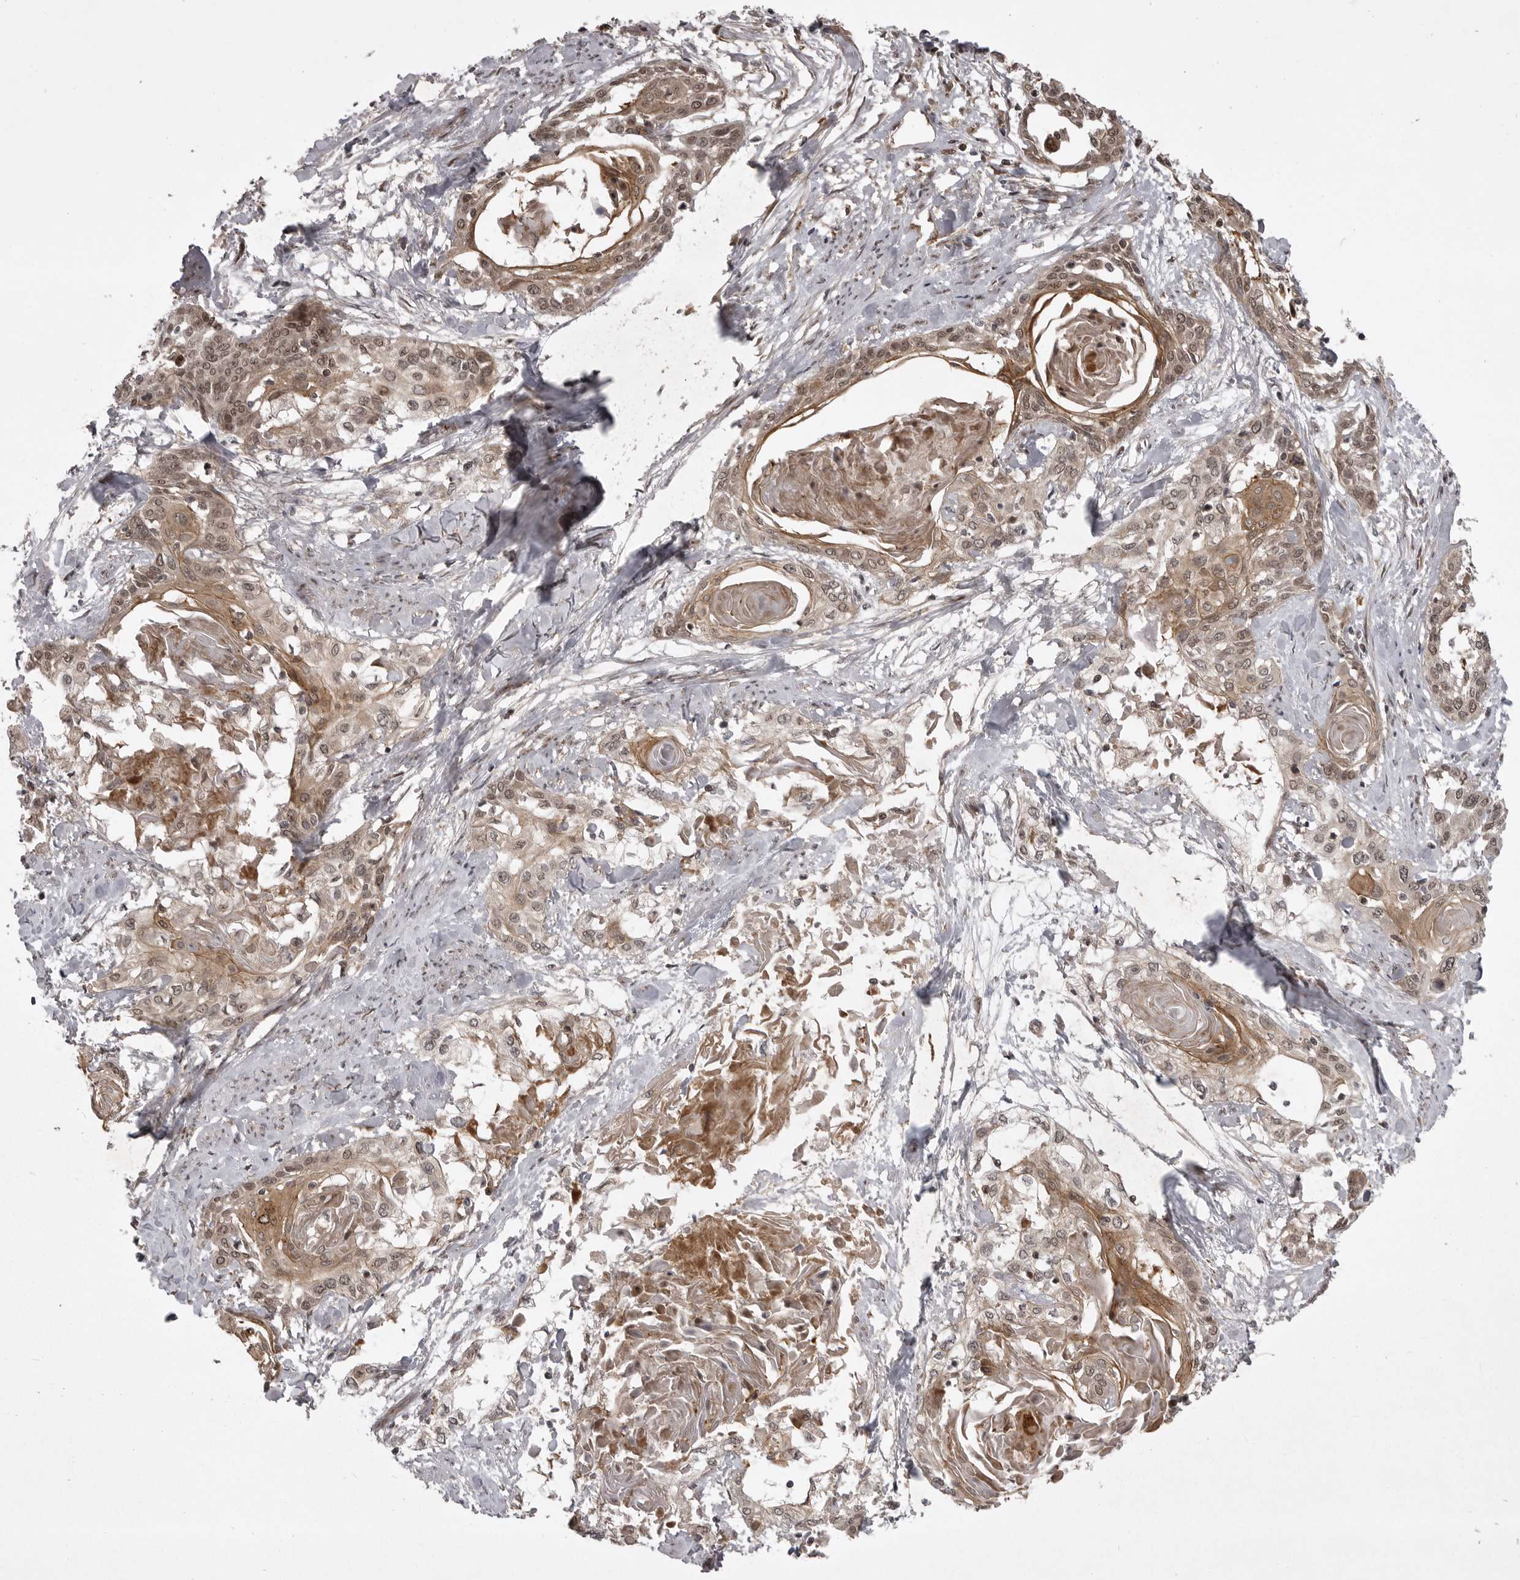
{"staining": {"intensity": "moderate", "quantity": ">75%", "location": "cytoplasmic/membranous,nuclear"}, "tissue": "cervical cancer", "cell_type": "Tumor cells", "image_type": "cancer", "snomed": [{"axis": "morphology", "description": "Squamous cell carcinoma, NOS"}, {"axis": "topography", "description": "Cervix"}], "caption": "Tumor cells display medium levels of moderate cytoplasmic/membranous and nuclear expression in approximately >75% of cells in human squamous cell carcinoma (cervical).", "gene": "SNX16", "patient": {"sex": "female", "age": 57}}